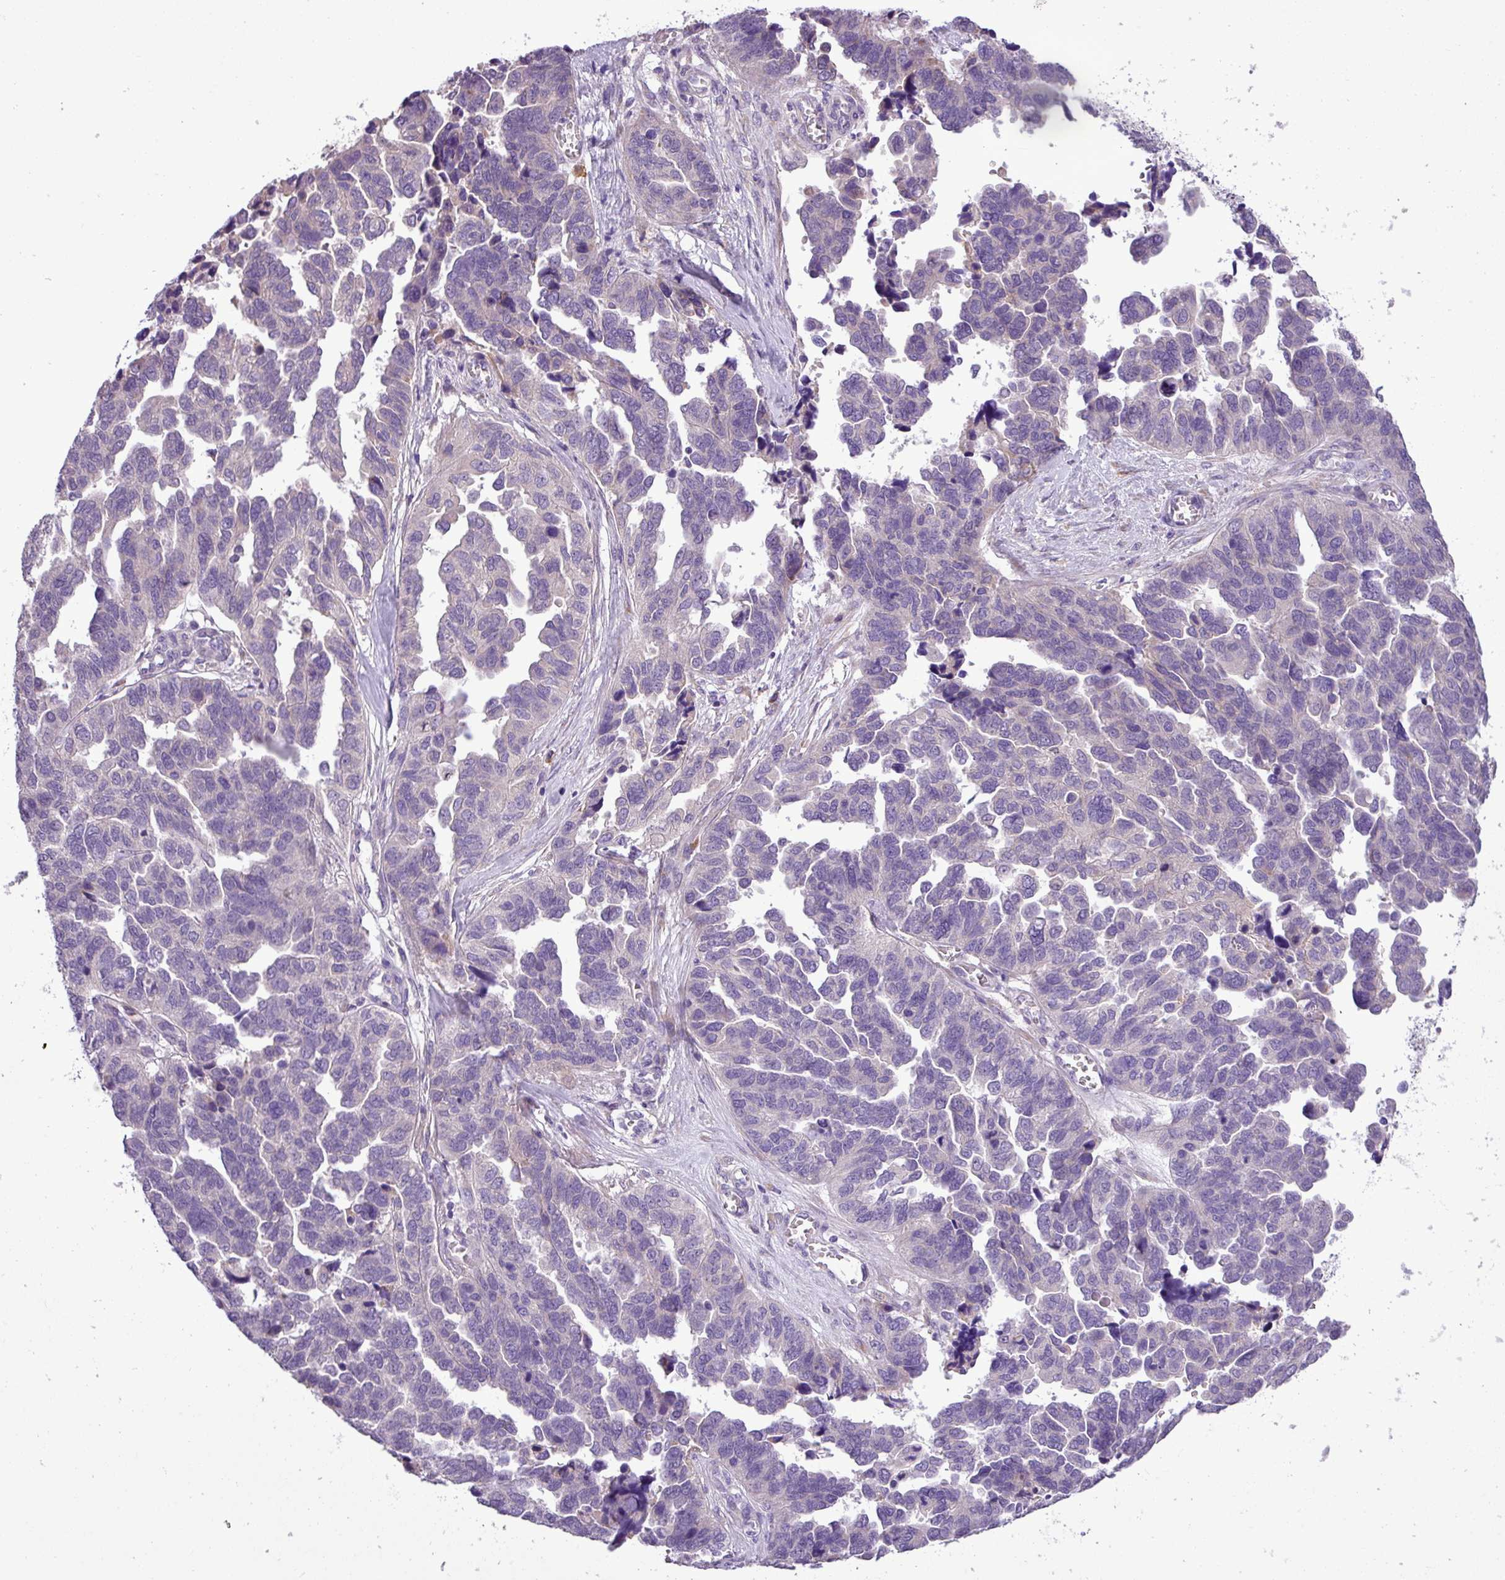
{"staining": {"intensity": "negative", "quantity": "none", "location": "none"}, "tissue": "ovarian cancer", "cell_type": "Tumor cells", "image_type": "cancer", "snomed": [{"axis": "morphology", "description": "Cystadenocarcinoma, serous, NOS"}, {"axis": "topography", "description": "Ovary"}], "caption": "Immunohistochemical staining of human ovarian cancer (serous cystadenocarcinoma) demonstrates no significant positivity in tumor cells.", "gene": "MOCS3", "patient": {"sex": "female", "age": 64}}